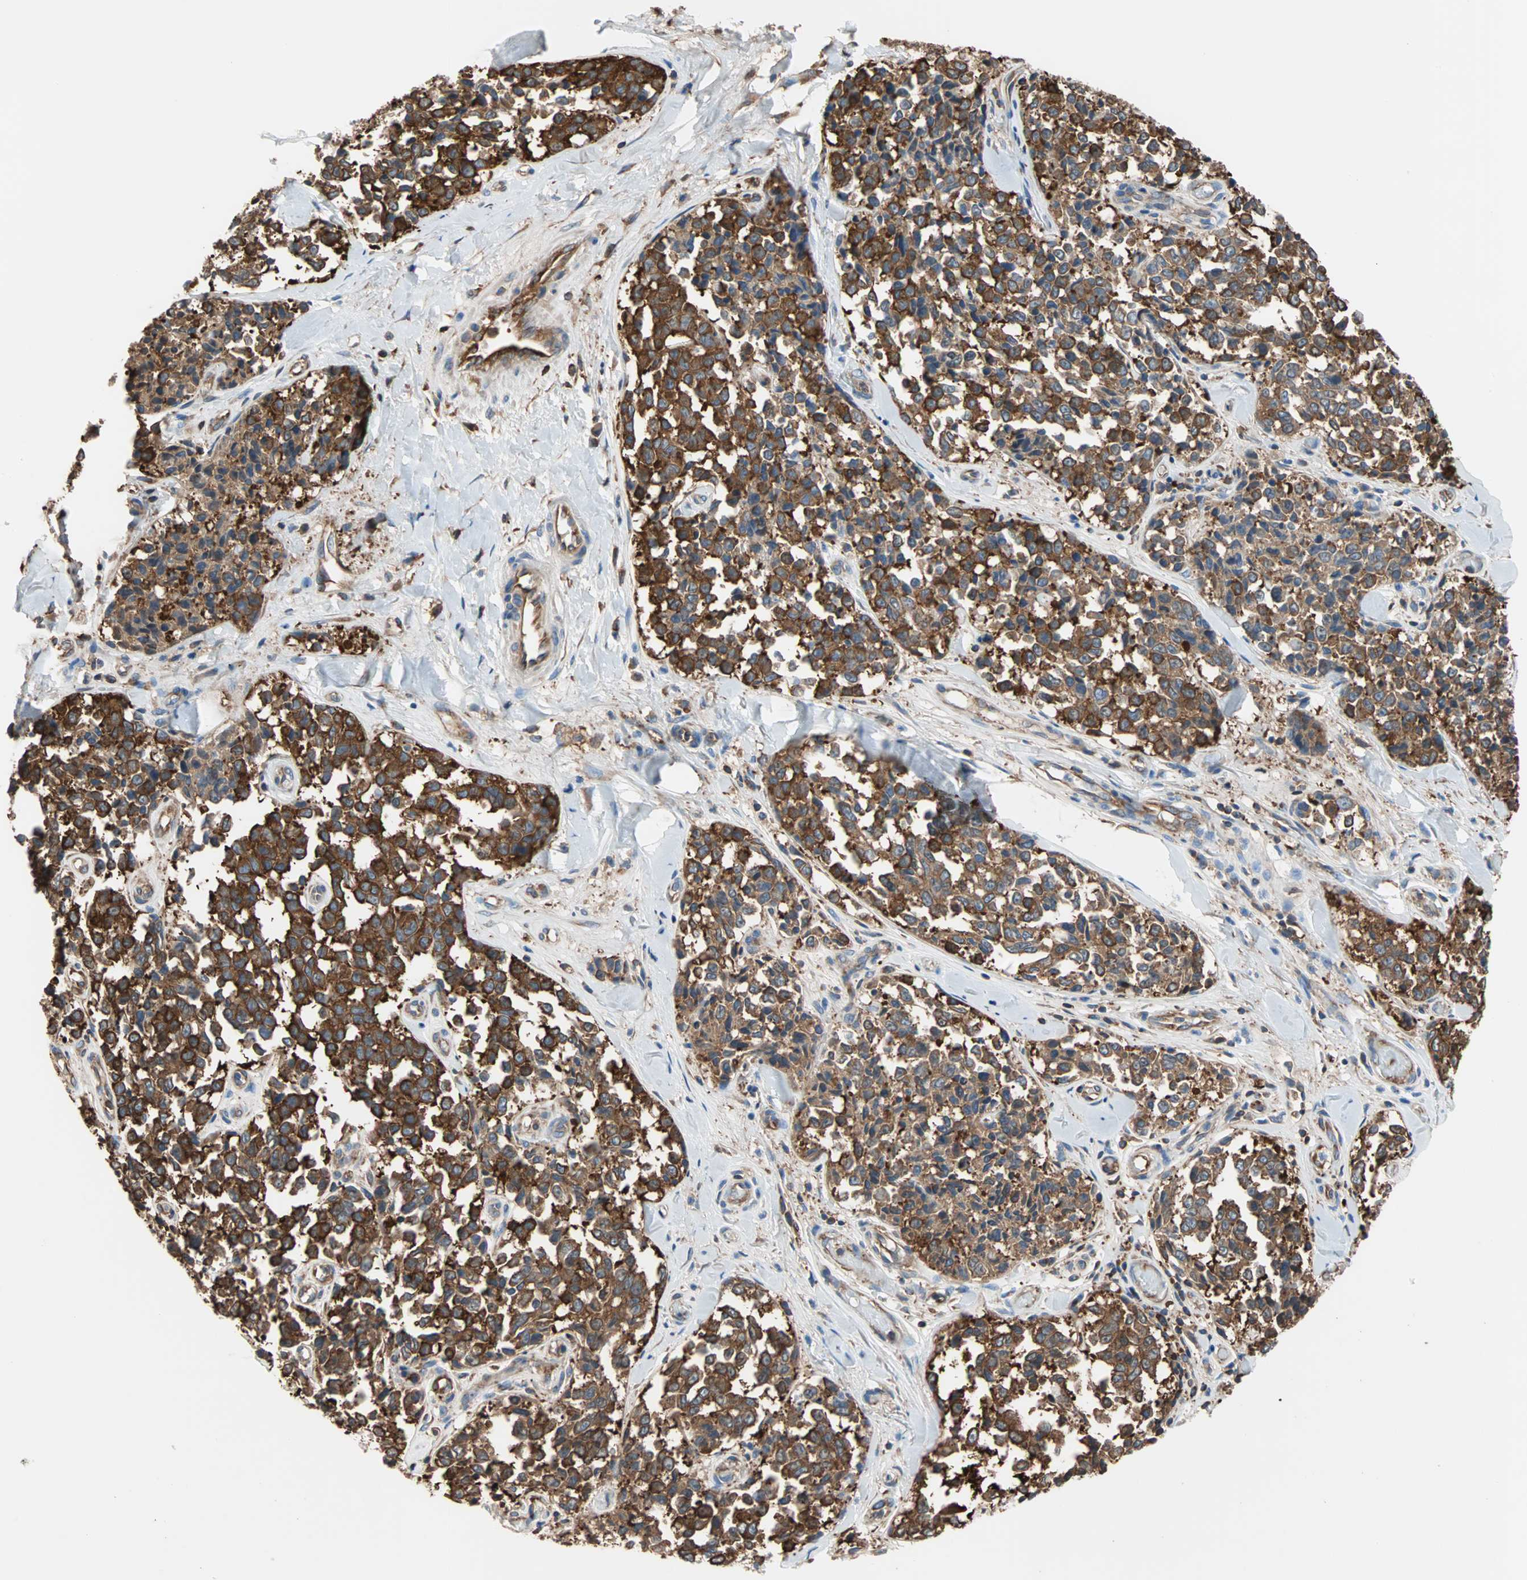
{"staining": {"intensity": "strong", "quantity": ">75%", "location": "cytoplasmic/membranous"}, "tissue": "melanoma", "cell_type": "Tumor cells", "image_type": "cancer", "snomed": [{"axis": "morphology", "description": "Malignant melanoma, NOS"}, {"axis": "topography", "description": "Skin"}], "caption": "This image shows malignant melanoma stained with immunohistochemistry to label a protein in brown. The cytoplasmic/membranous of tumor cells show strong positivity for the protein. Nuclei are counter-stained blue.", "gene": "EEF2", "patient": {"sex": "female", "age": 64}}